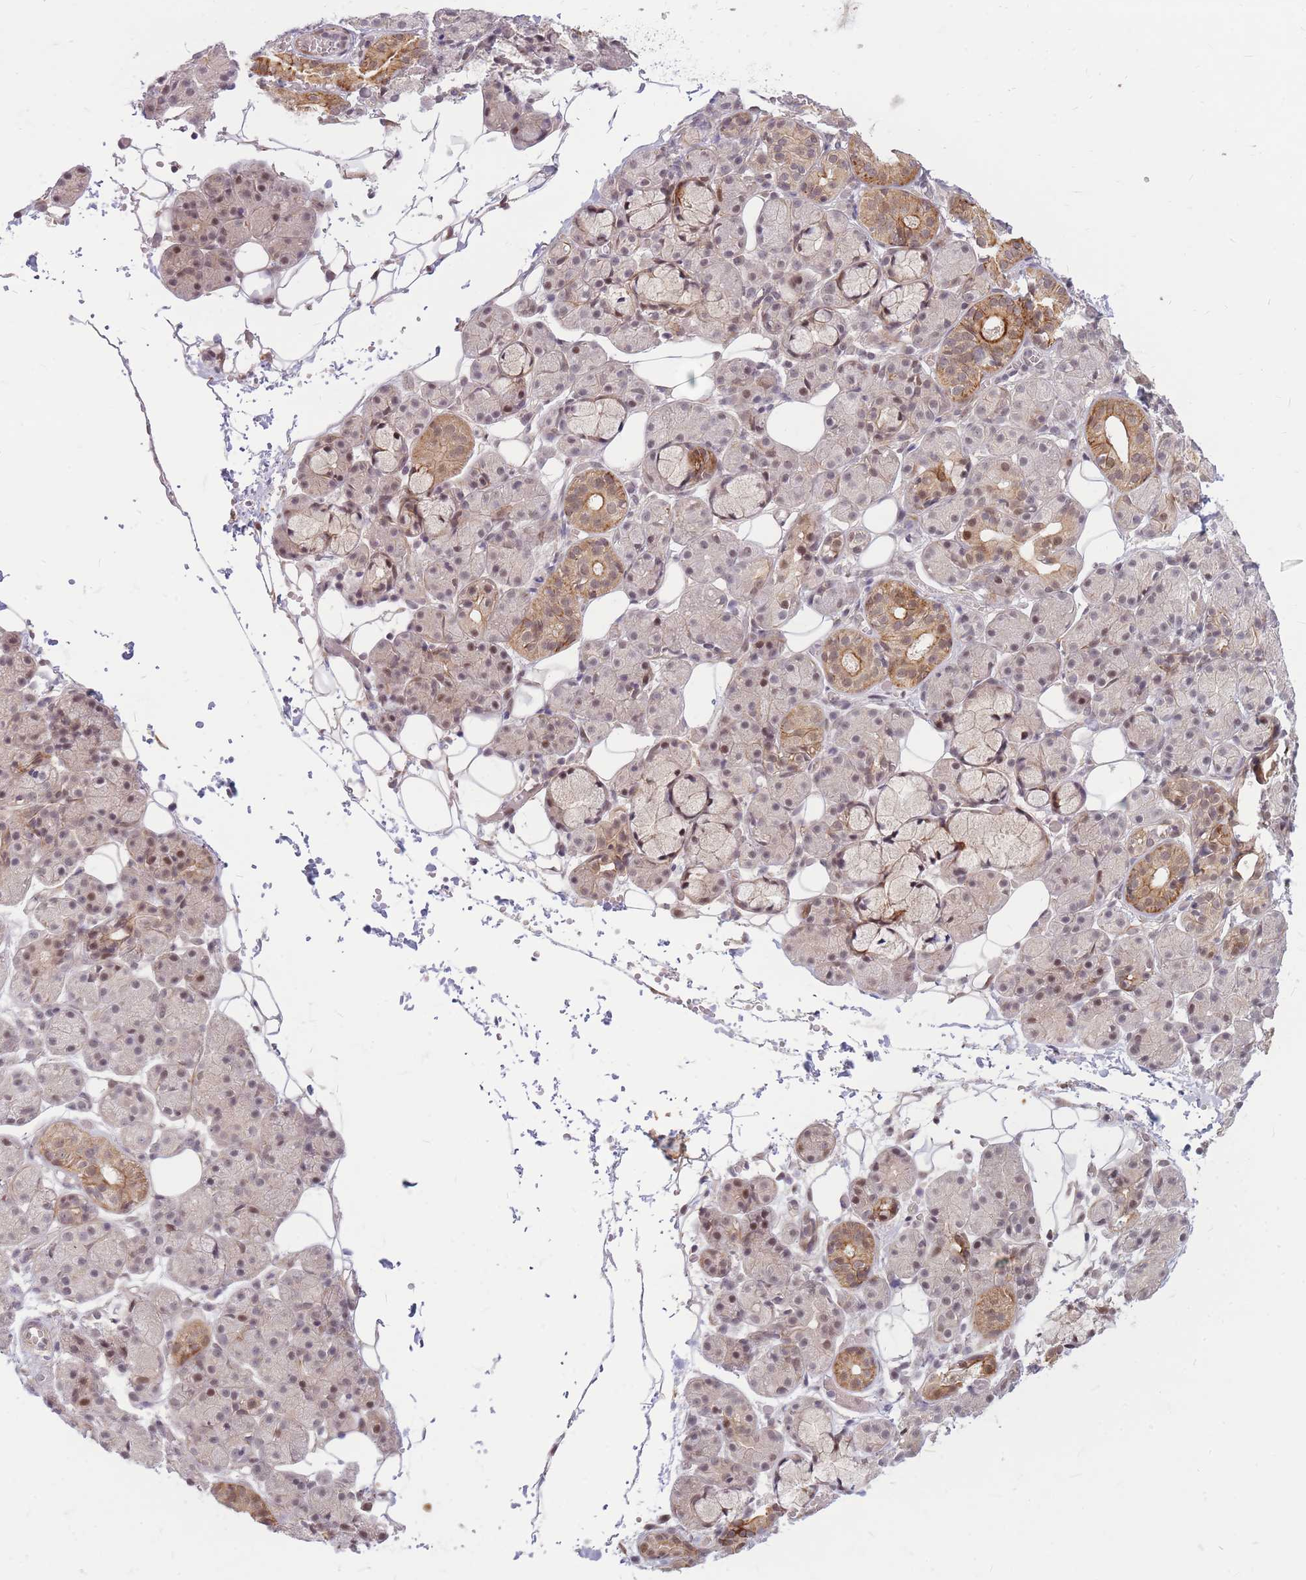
{"staining": {"intensity": "moderate", "quantity": "25%-75%", "location": "cytoplasmic/membranous,nuclear"}, "tissue": "salivary gland", "cell_type": "Glandular cells", "image_type": "normal", "snomed": [{"axis": "morphology", "description": "Normal tissue, NOS"}, {"axis": "topography", "description": "Salivary gland"}], "caption": "The histopathology image demonstrates staining of unremarkable salivary gland, revealing moderate cytoplasmic/membranous,nuclear protein staining (brown color) within glandular cells.", "gene": "ERCC2", "patient": {"sex": "male", "age": 63}}